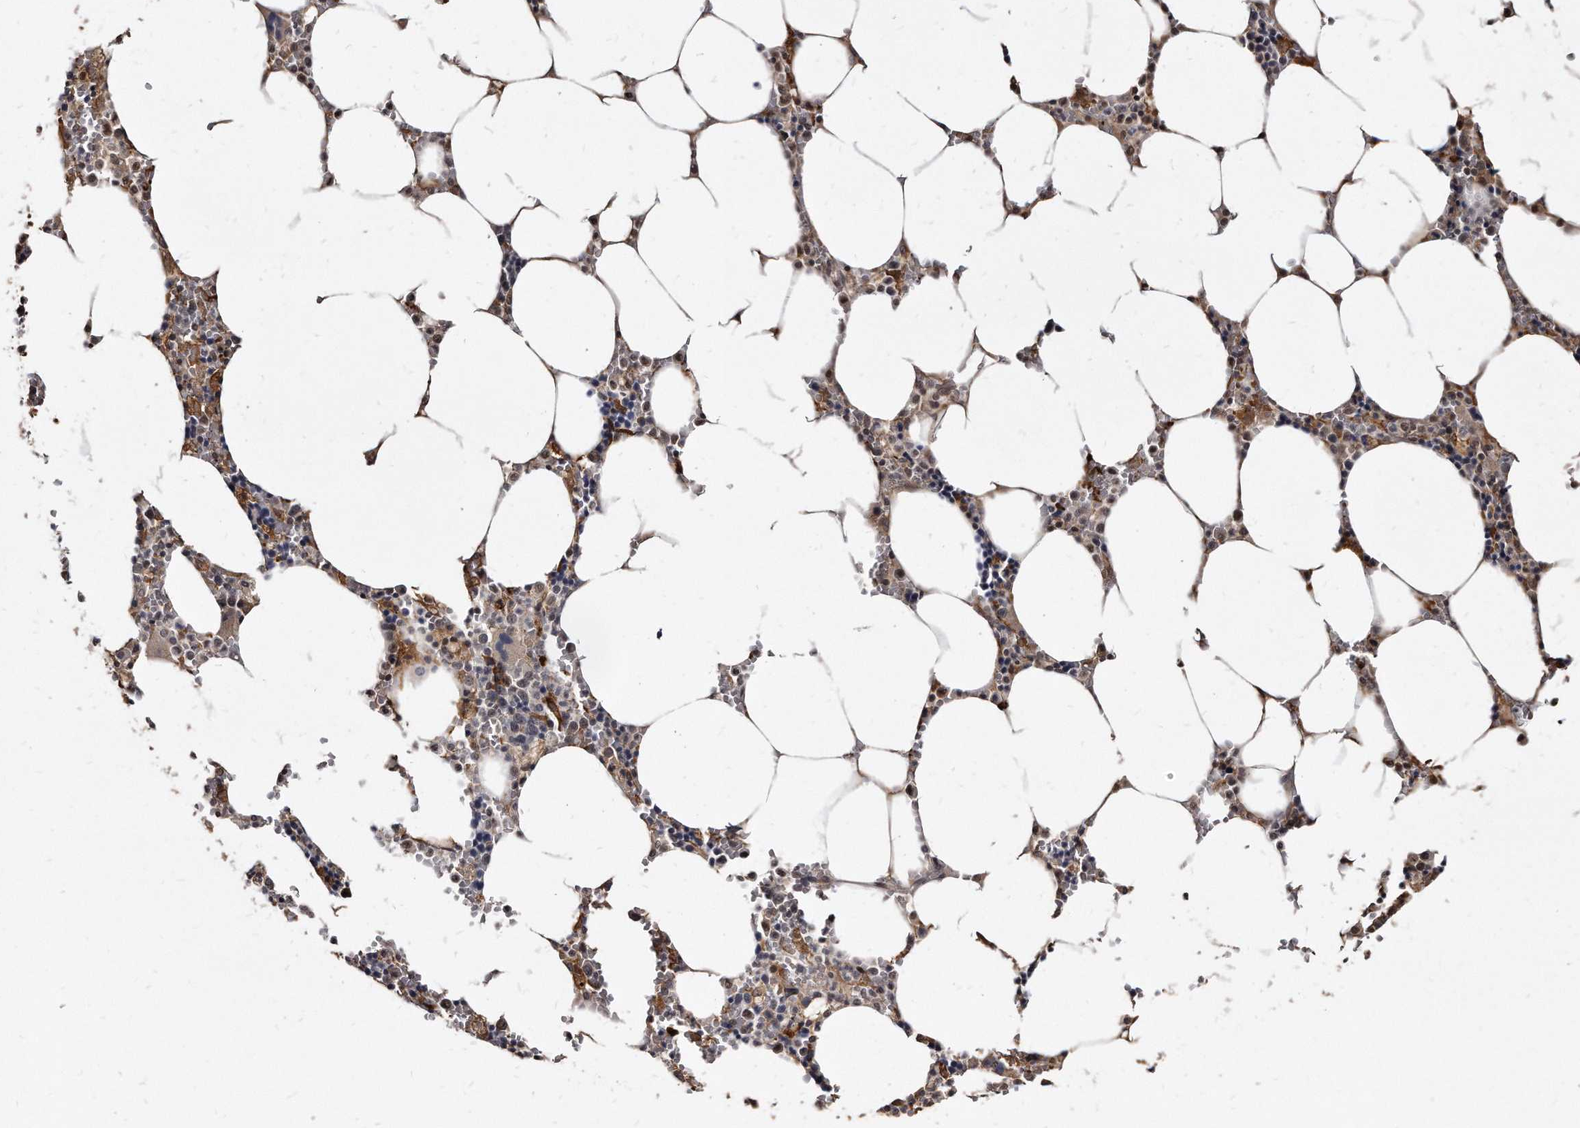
{"staining": {"intensity": "weak", "quantity": ">75%", "location": "cytoplasmic/membranous"}, "tissue": "bone marrow", "cell_type": "Hematopoietic cells", "image_type": "normal", "snomed": [{"axis": "morphology", "description": "Normal tissue, NOS"}, {"axis": "topography", "description": "Bone marrow"}], "caption": "This is an image of immunohistochemistry (IHC) staining of benign bone marrow, which shows weak expression in the cytoplasmic/membranous of hematopoietic cells.", "gene": "KLHDC3", "patient": {"sex": "male", "age": 70}}